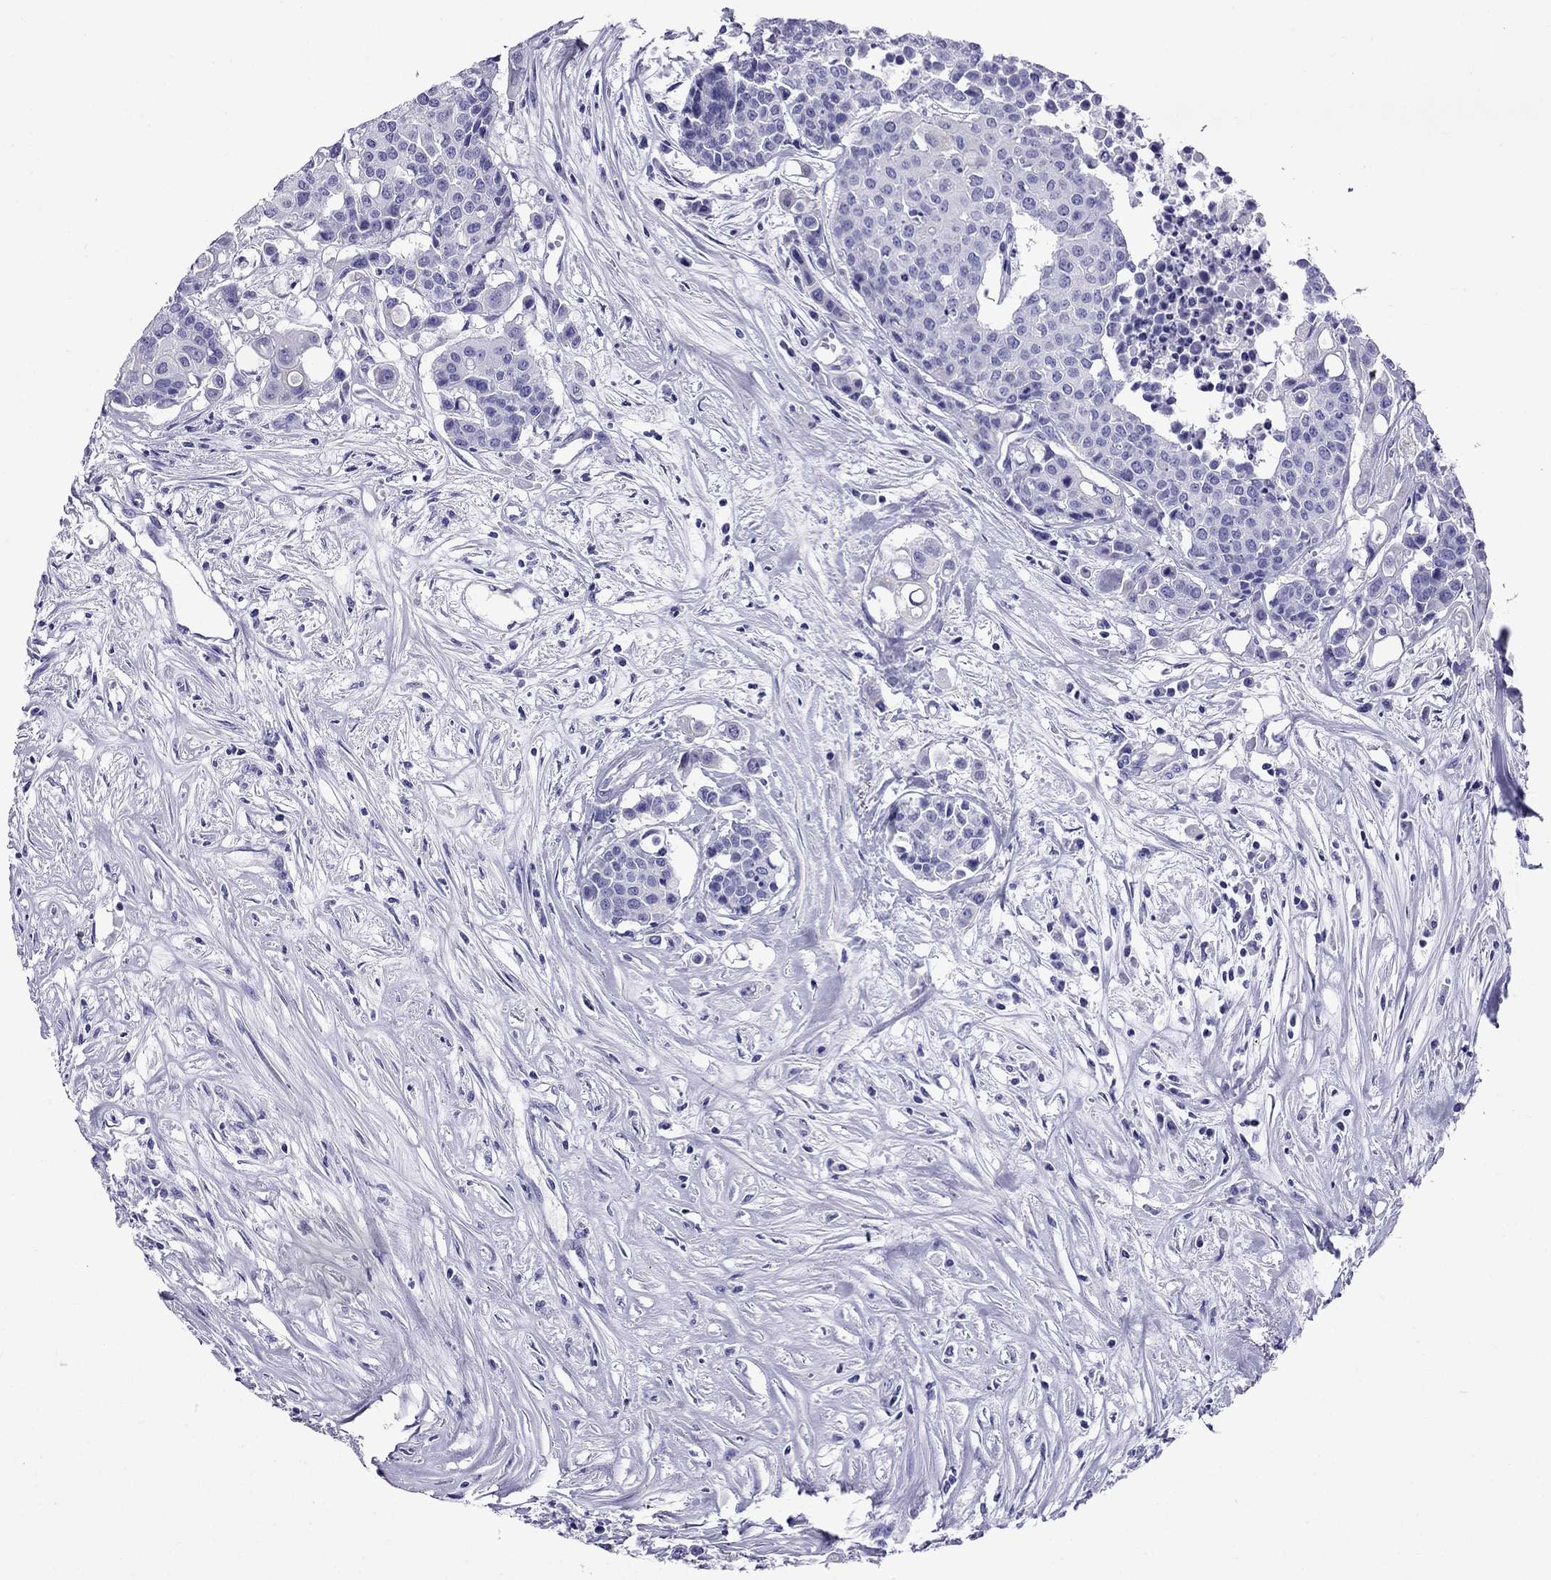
{"staining": {"intensity": "negative", "quantity": "none", "location": "none"}, "tissue": "carcinoid", "cell_type": "Tumor cells", "image_type": "cancer", "snomed": [{"axis": "morphology", "description": "Carcinoid, malignant, NOS"}, {"axis": "topography", "description": "Colon"}], "caption": "A photomicrograph of carcinoid stained for a protein reveals no brown staining in tumor cells.", "gene": "CRYBA1", "patient": {"sex": "male", "age": 81}}